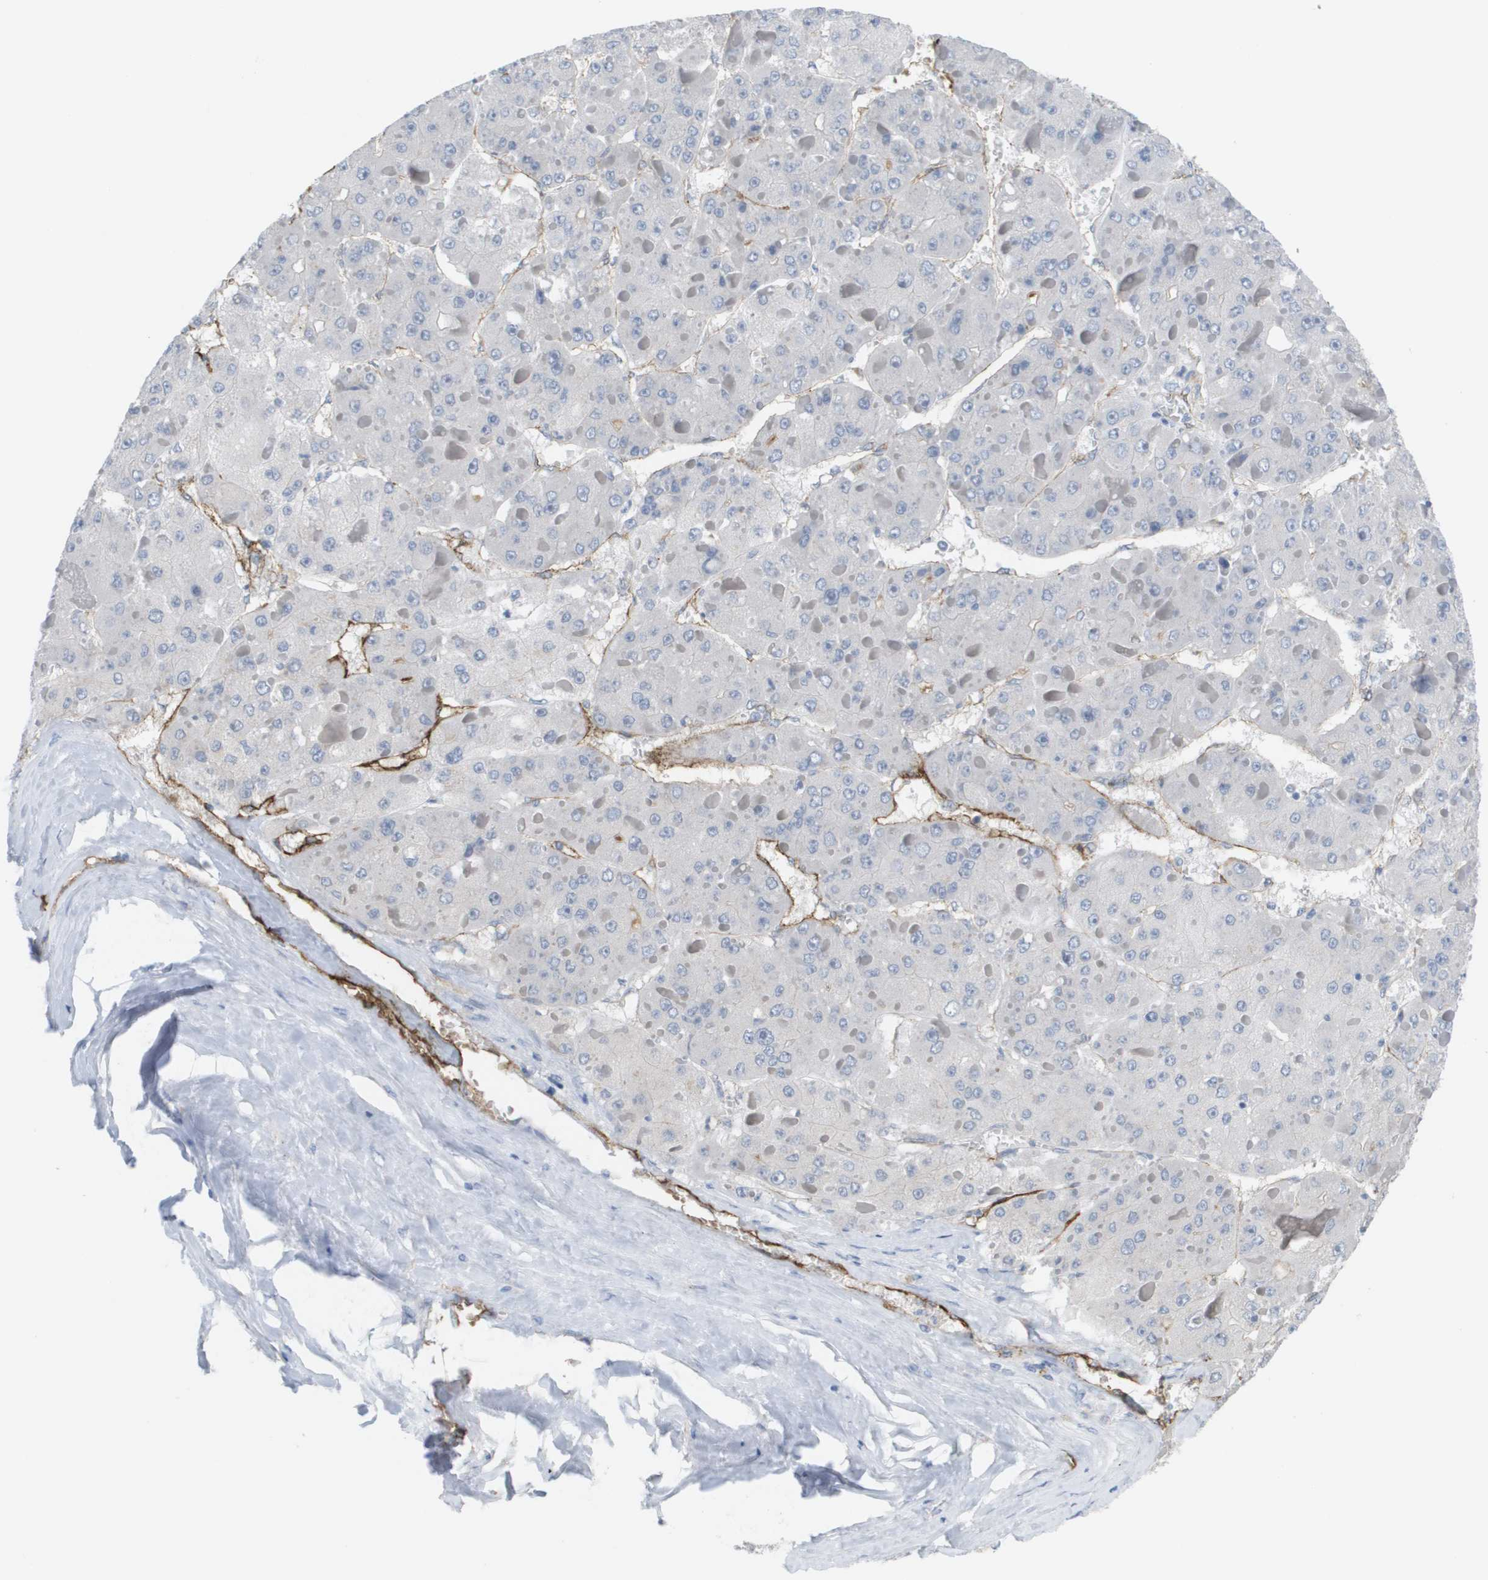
{"staining": {"intensity": "negative", "quantity": "none", "location": "none"}, "tissue": "liver cancer", "cell_type": "Tumor cells", "image_type": "cancer", "snomed": [{"axis": "morphology", "description": "Carcinoma, Hepatocellular, NOS"}, {"axis": "topography", "description": "Liver"}], "caption": "The immunohistochemistry image has no significant expression in tumor cells of hepatocellular carcinoma (liver) tissue. The staining is performed using DAB brown chromogen with nuclei counter-stained in using hematoxylin.", "gene": "ANGPT2", "patient": {"sex": "female", "age": 73}}